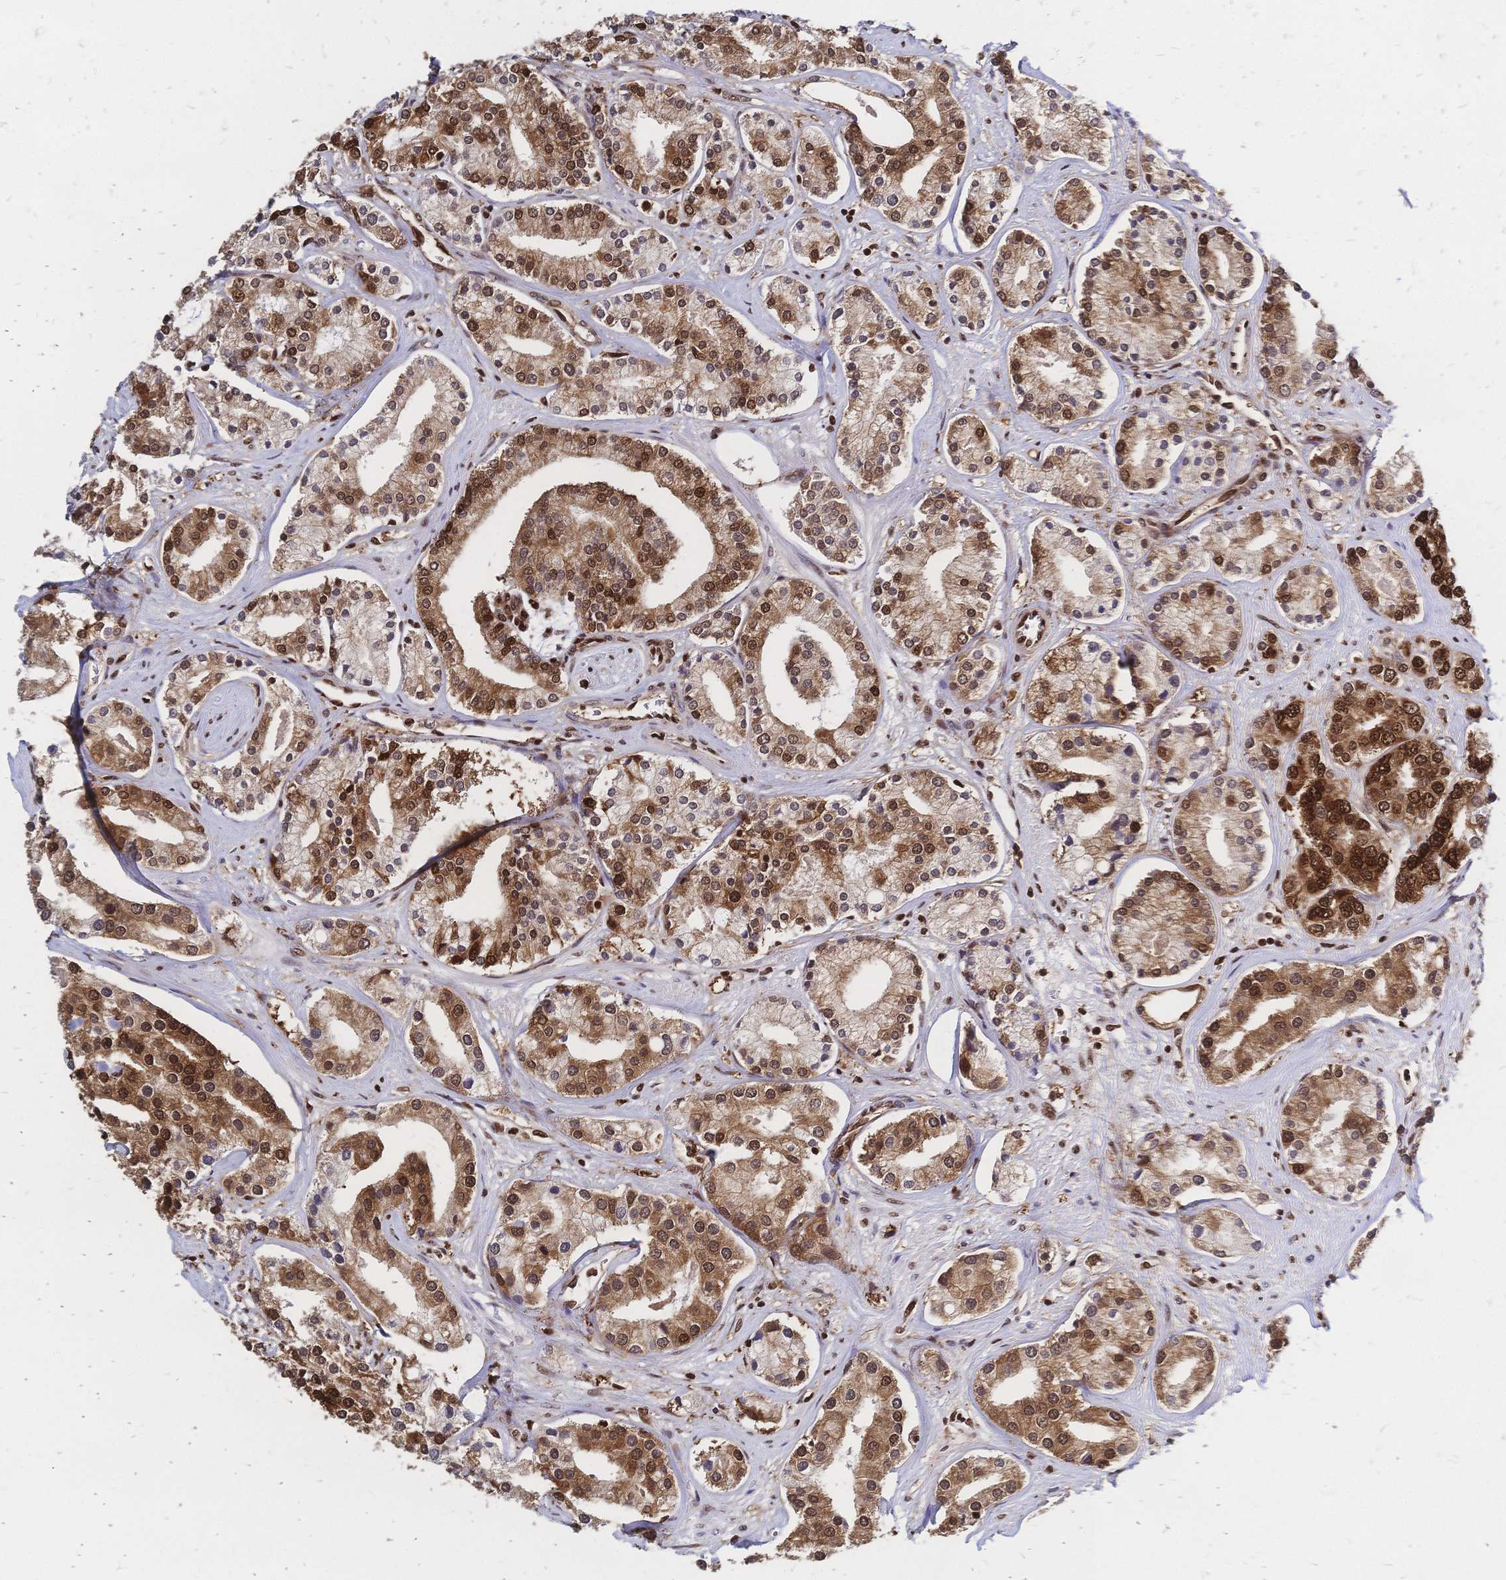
{"staining": {"intensity": "strong", "quantity": ">75%", "location": "cytoplasmic/membranous,nuclear"}, "tissue": "prostate cancer", "cell_type": "Tumor cells", "image_type": "cancer", "snomed": [{"axis": "morphology", "description": "Adenocarcinoma, High grade"}, {"axis": "topography", "description": "Prostate"}], "caption": "Immunohistochemical staining of human adenocarcinoma (high-grade) (prostate) exhibits strong cytoplasmic/membranous and nuclear protein staining in about >75% of tumor cells. (DAB (3,3'-diaminobenzidine) = brown stain, brightfield microscopy at high magnification).", "gene": "HDGF", "patient": {"sex": "male", "age": 58}}